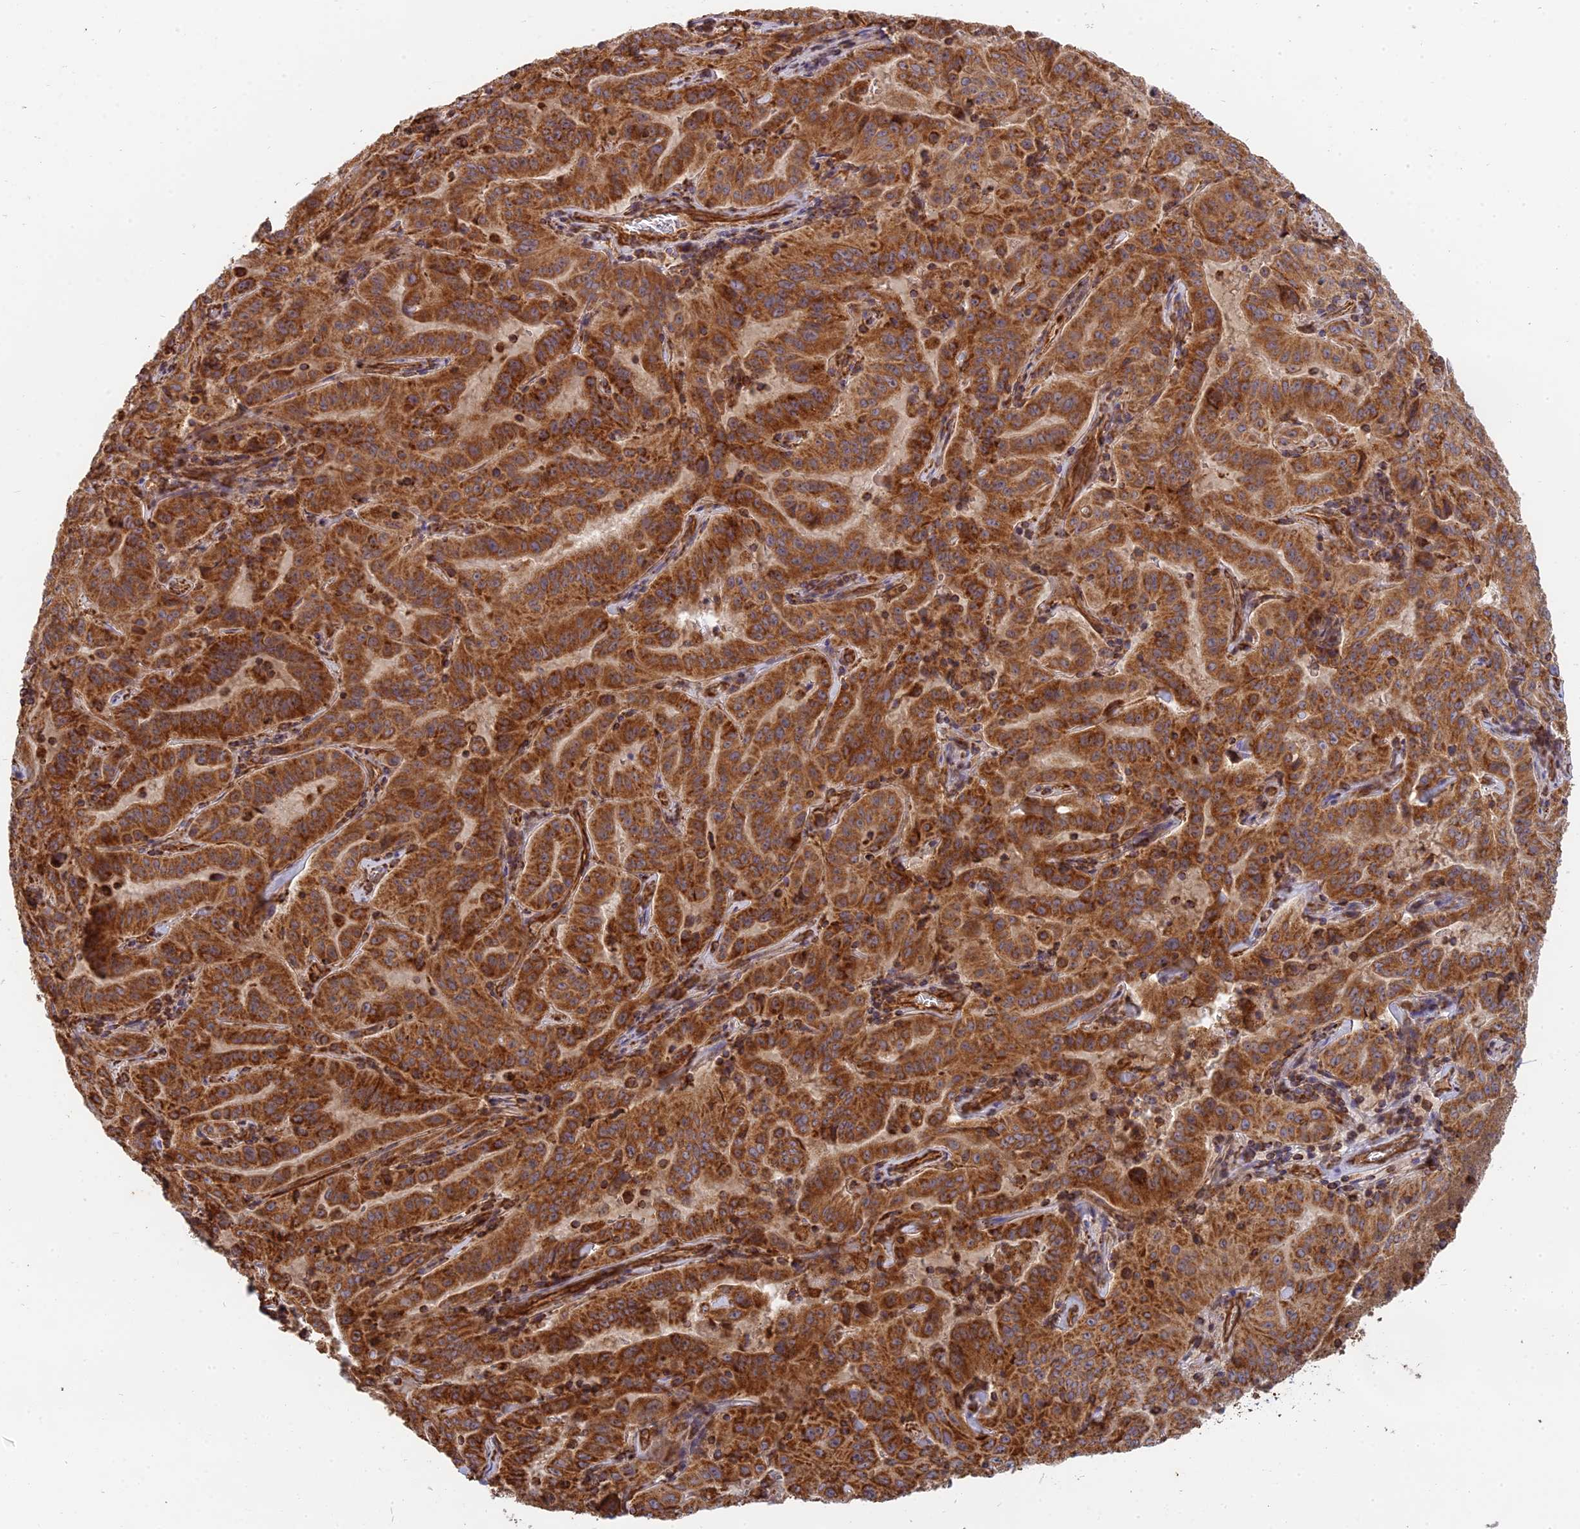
{"staining": {"intensity": "strong", "quantity": ">75%", "location": "cytoplasmic/membranous"}, "tissue": "pancreatic cancer", "cell_type": "Tumor cells", "image_type": "cancer", "snomed": [{"axis": "morphology", "description": "Adenocarcinoma, NOS"}, {"axis": "topography", "description": "Pancreas"}], "caption": "Protein analysis of adenocarcinoma (pancreatic) tissue displays strong cytoplasmic/membranous positivity in about >75% of tumor cells. (brown staining indicates protein expression, while blue staining denotes nuclei).", "gene": "DSTYK", "patient": {"sex": "male", "age": 63}}